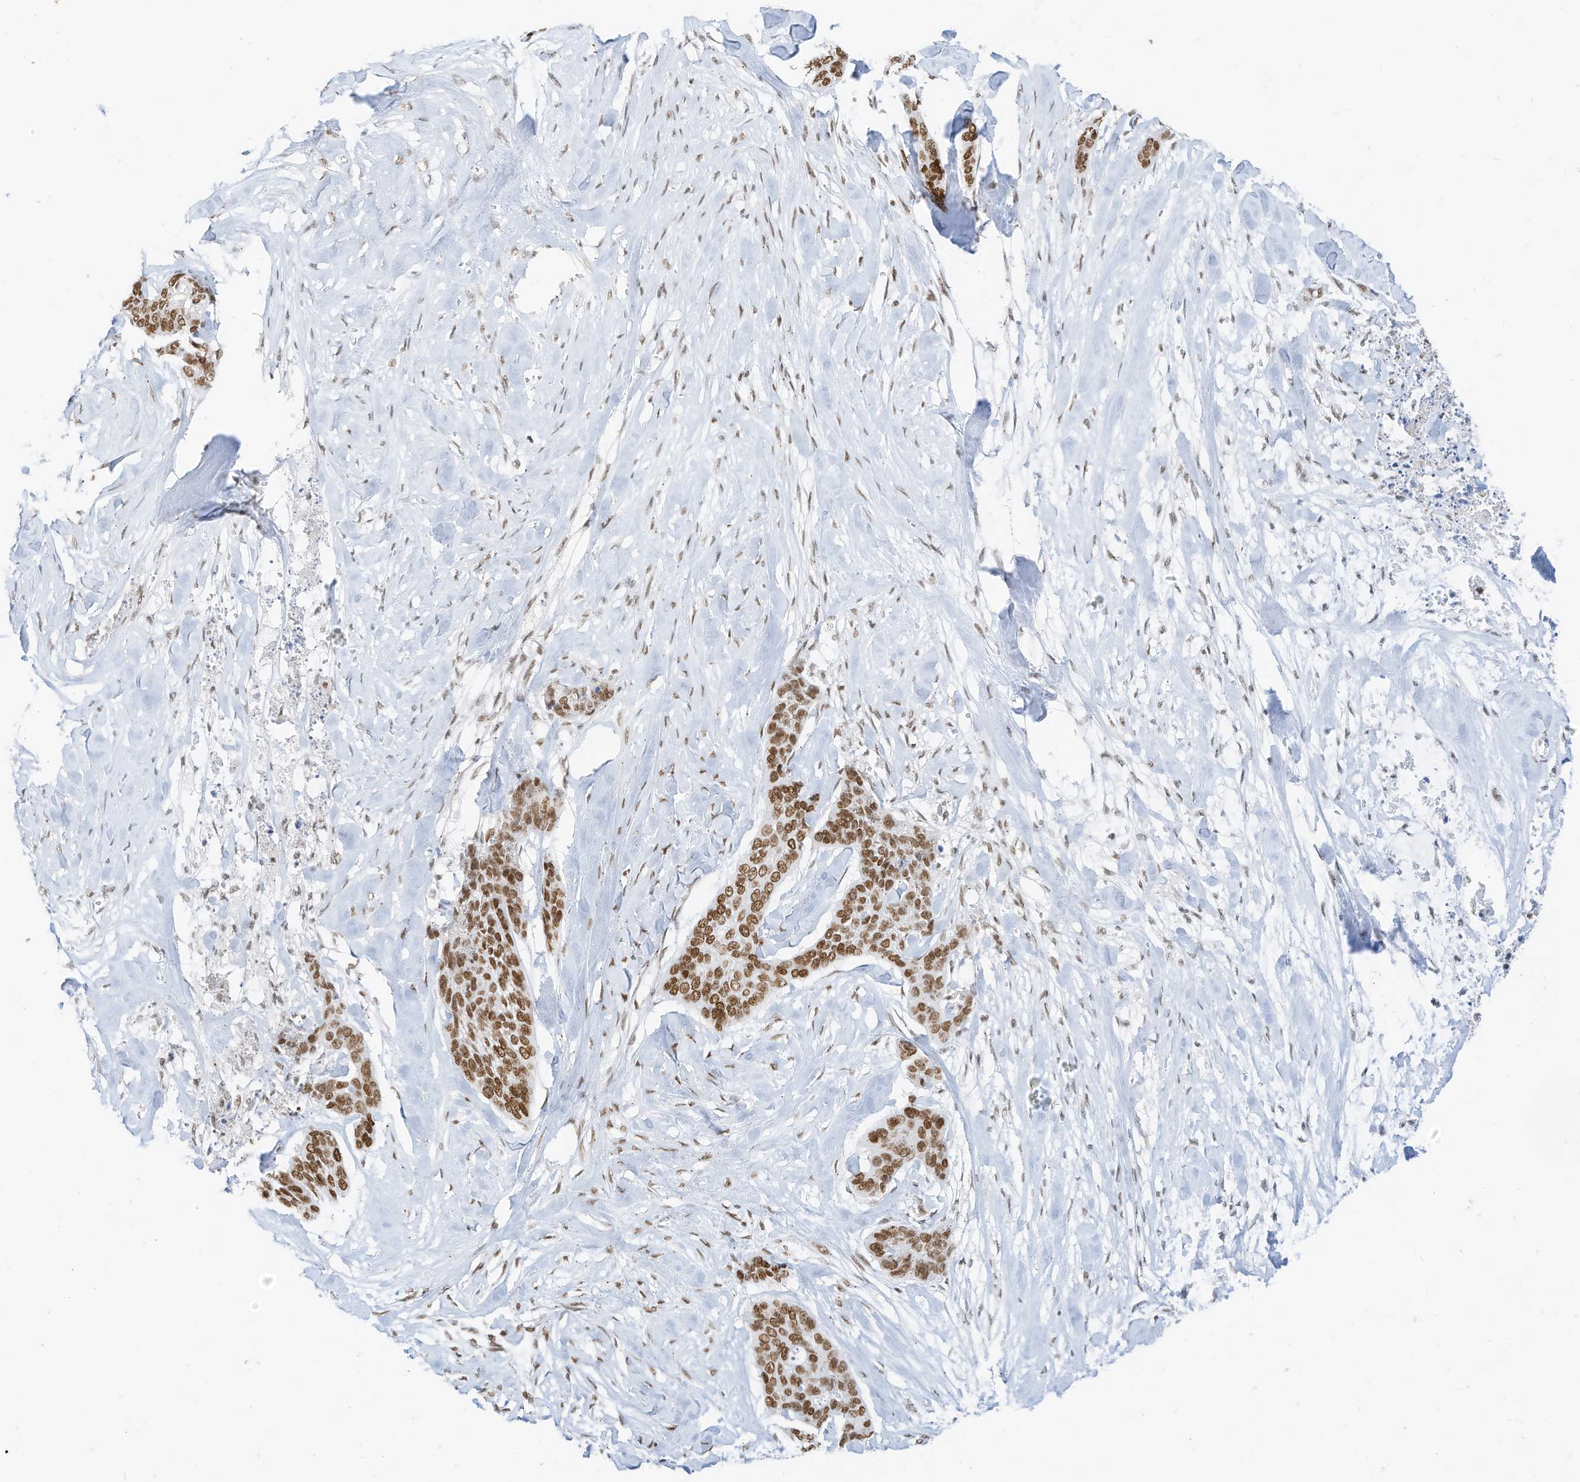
{"staining": {"intensity": "strong", "quantity": ">75%", "location": "nuclear"}, "tissue": "skin cancer", "cell_type": "Tumor cells", "image_type": "cancer", "snomed": [{"axis": "morphology", "description": "Basal cell carcinoma"}, {"axis": "topography", "description": "Skin"}], "caption": "Protein expression by immunohistochemistry displays strong nuclear expression in about >75% of tumor cells in basal cell carcinoma (skin).", "gene": "SMARCA2", "patient": {"sex": "female", "age": 64}}